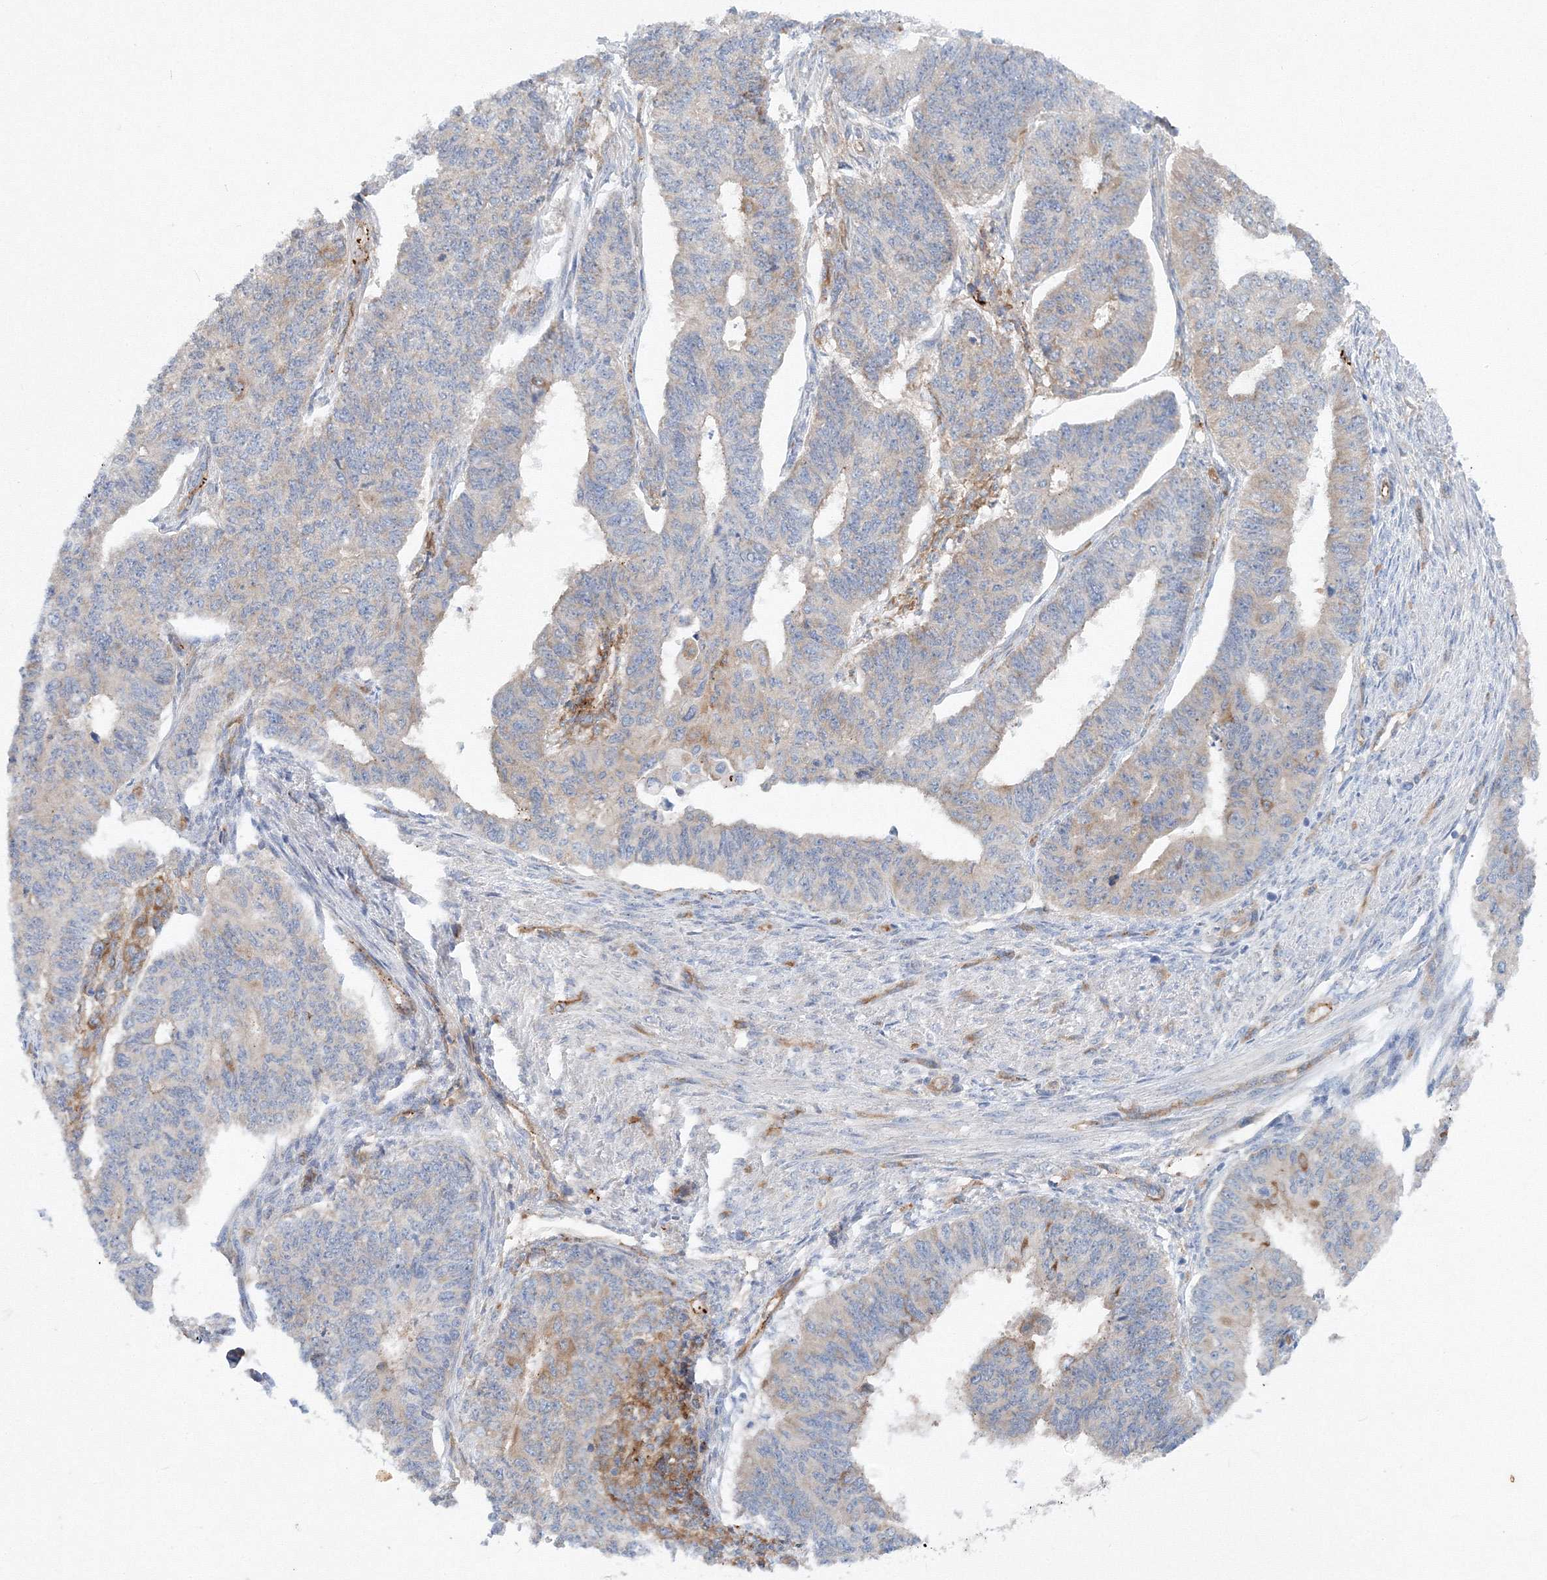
{"staining": {"intensity": "moderate", "quantity": "<25%", "location": "cytoplasmic/membranous"}, "tissue": "endometrial cancer", "cell_type": "Tumor cells", "image_type": "cancer", "snomed": [{"axis": "morphology", "description": "Adenocarcinoma, NOS"}, {"axis": "topography", "description": "Endometrium"}], "caption": "IHC micrograph of endometrial adenocarcinoma stained for a protein (brown), which shows low levels of moderate cytoplasmic/membranous positivity in about <25% of tumor cells.", "gene": "TANC1", "patient": {"sex": "female", "age": 32}}